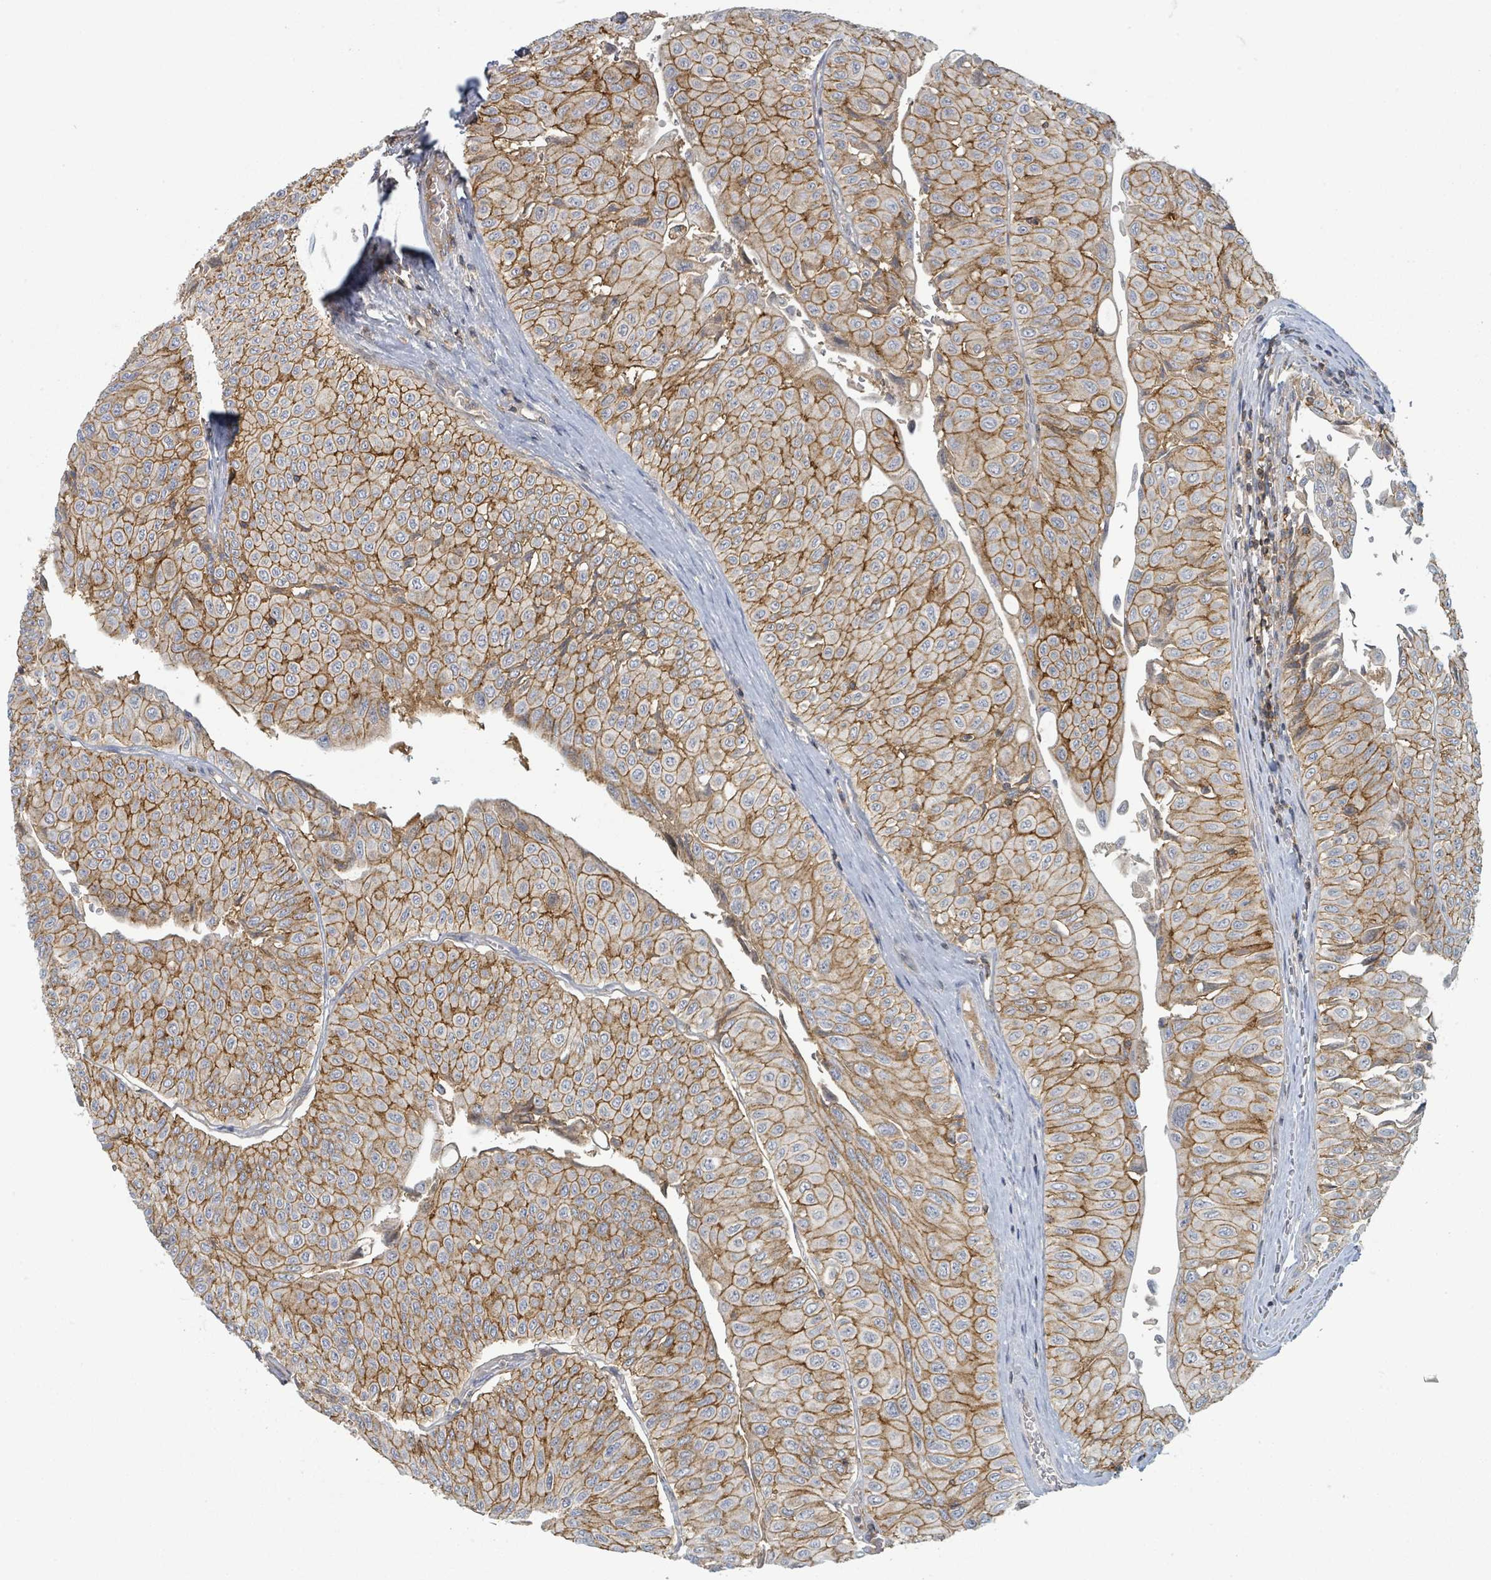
{"staining": {"intensity": "strong", "quantity": ">75%", "location": "cytoplasmic/membranous"}, "tissue": "urothelial cancer", "cell_type": "Tumor cells", "image_type": "cancer", "snomed": [{"axis": "morphology", "description": "Urothelial carcinoma, NOS"}, {"axis": "topography", "description": "Urinary bladder"}], "caption": "An immunohistochemistry image of tumor tissue is shown. Protein staining in brown labels strong cytoplasmic/membranous positivity in urothelial cancer within tumor cells.", "gene": "TNFRSF14", "patient": {"sex": "male", "age": 59}}